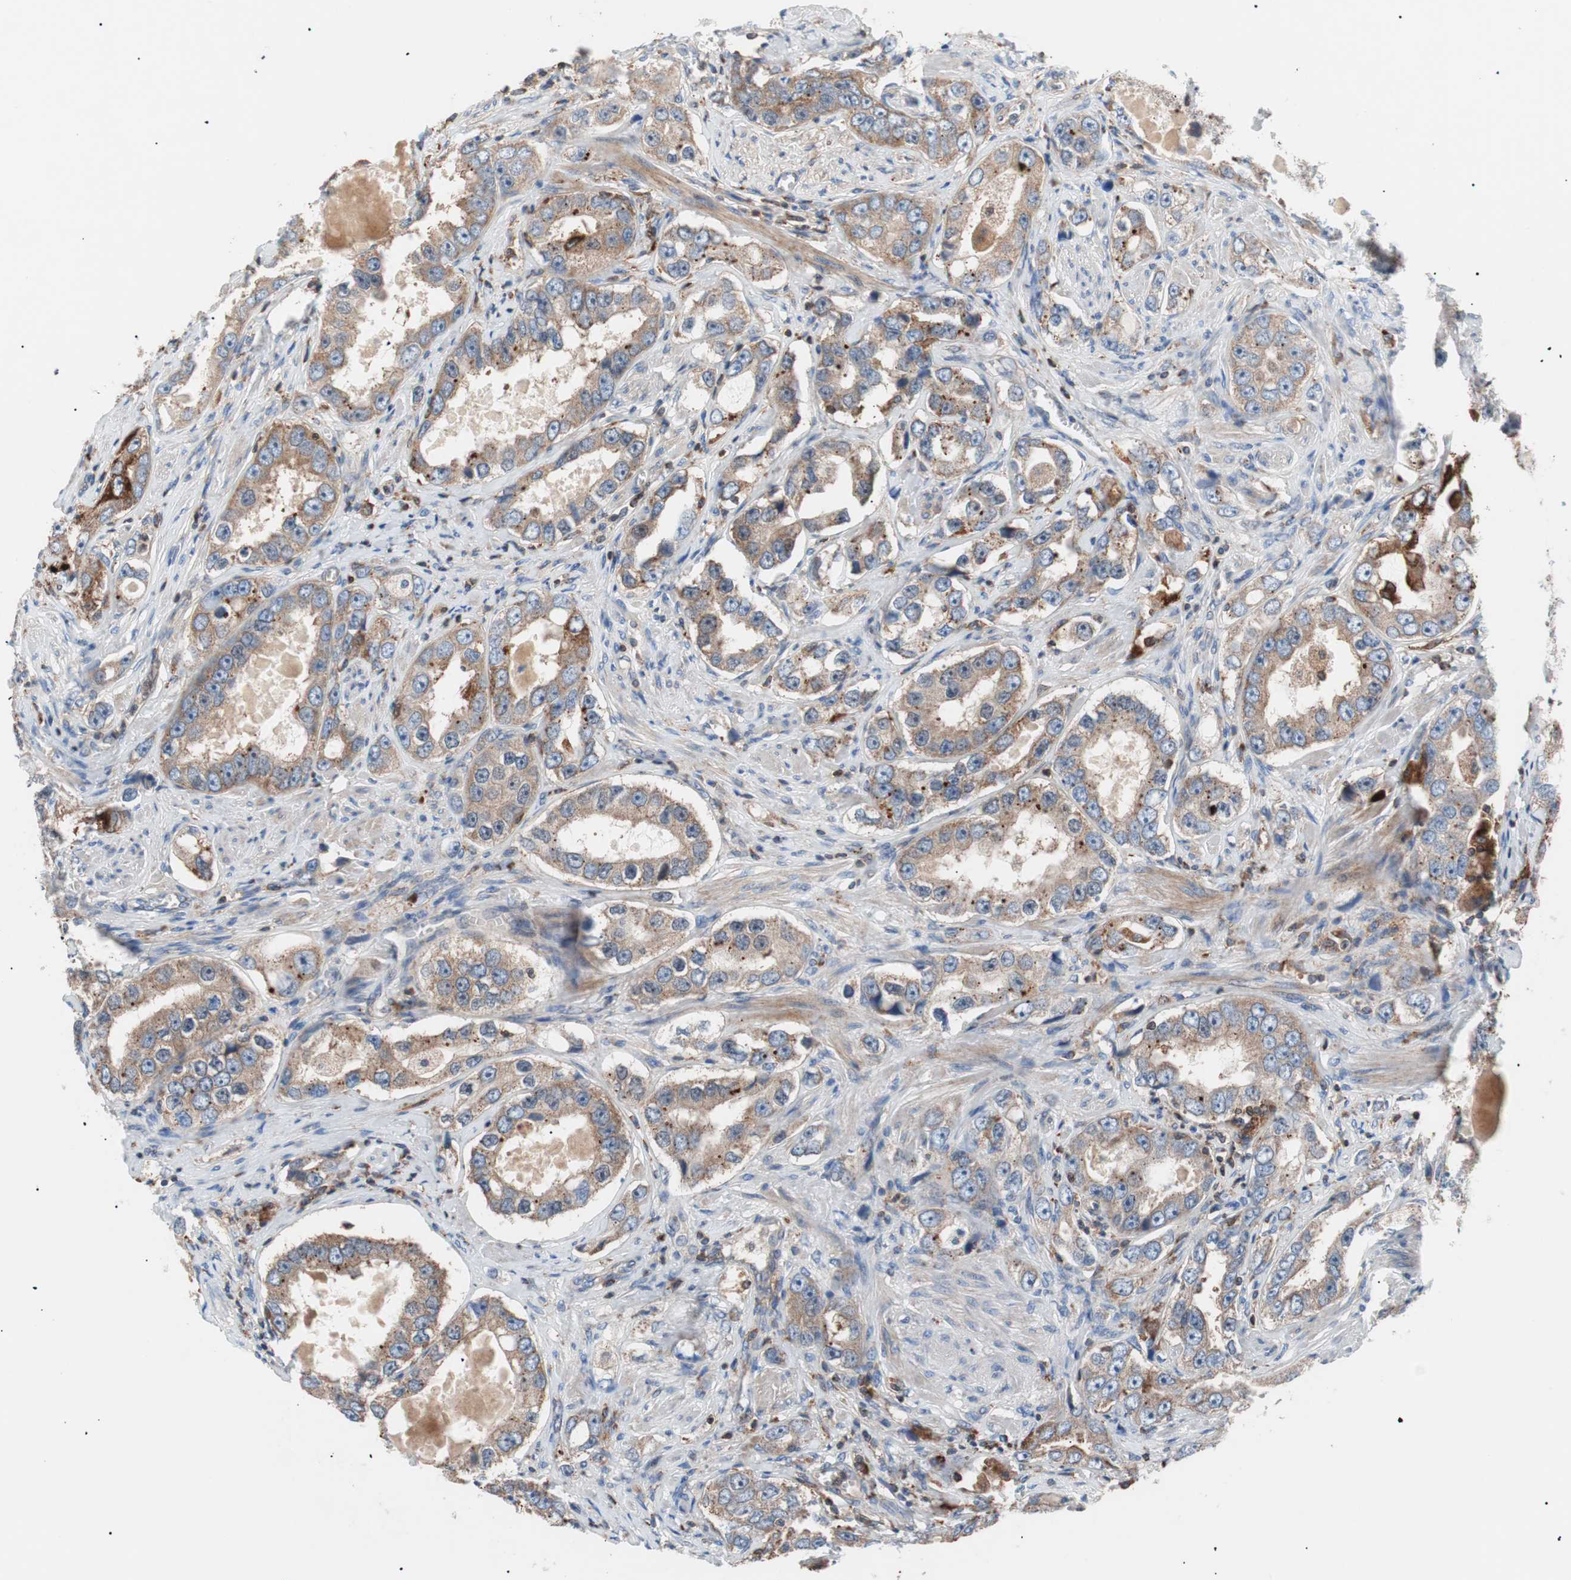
{"staining": {"intensity": "moderate", "quantity": ">75%", "location": "cytoplasmic/membranous"}, "tissue": "prostate cancer", "cell_type": "Tumor cells", "image_type": "cancer", "snomed": [{"axis": "morphology", "description": "Adenocarcinoma, High grade"}, {"axis": "topography", "description": "Prostate"}], "caption": "Prostate cancer (adenocarcinoma (high-grade)) stained for a protein (brown) reveals moderate cytoplasmic/membranous positive staining in about >75% of tumor cells.", "gene": "PIK3R1", "patient": {"sex": "male", "age": 63}}